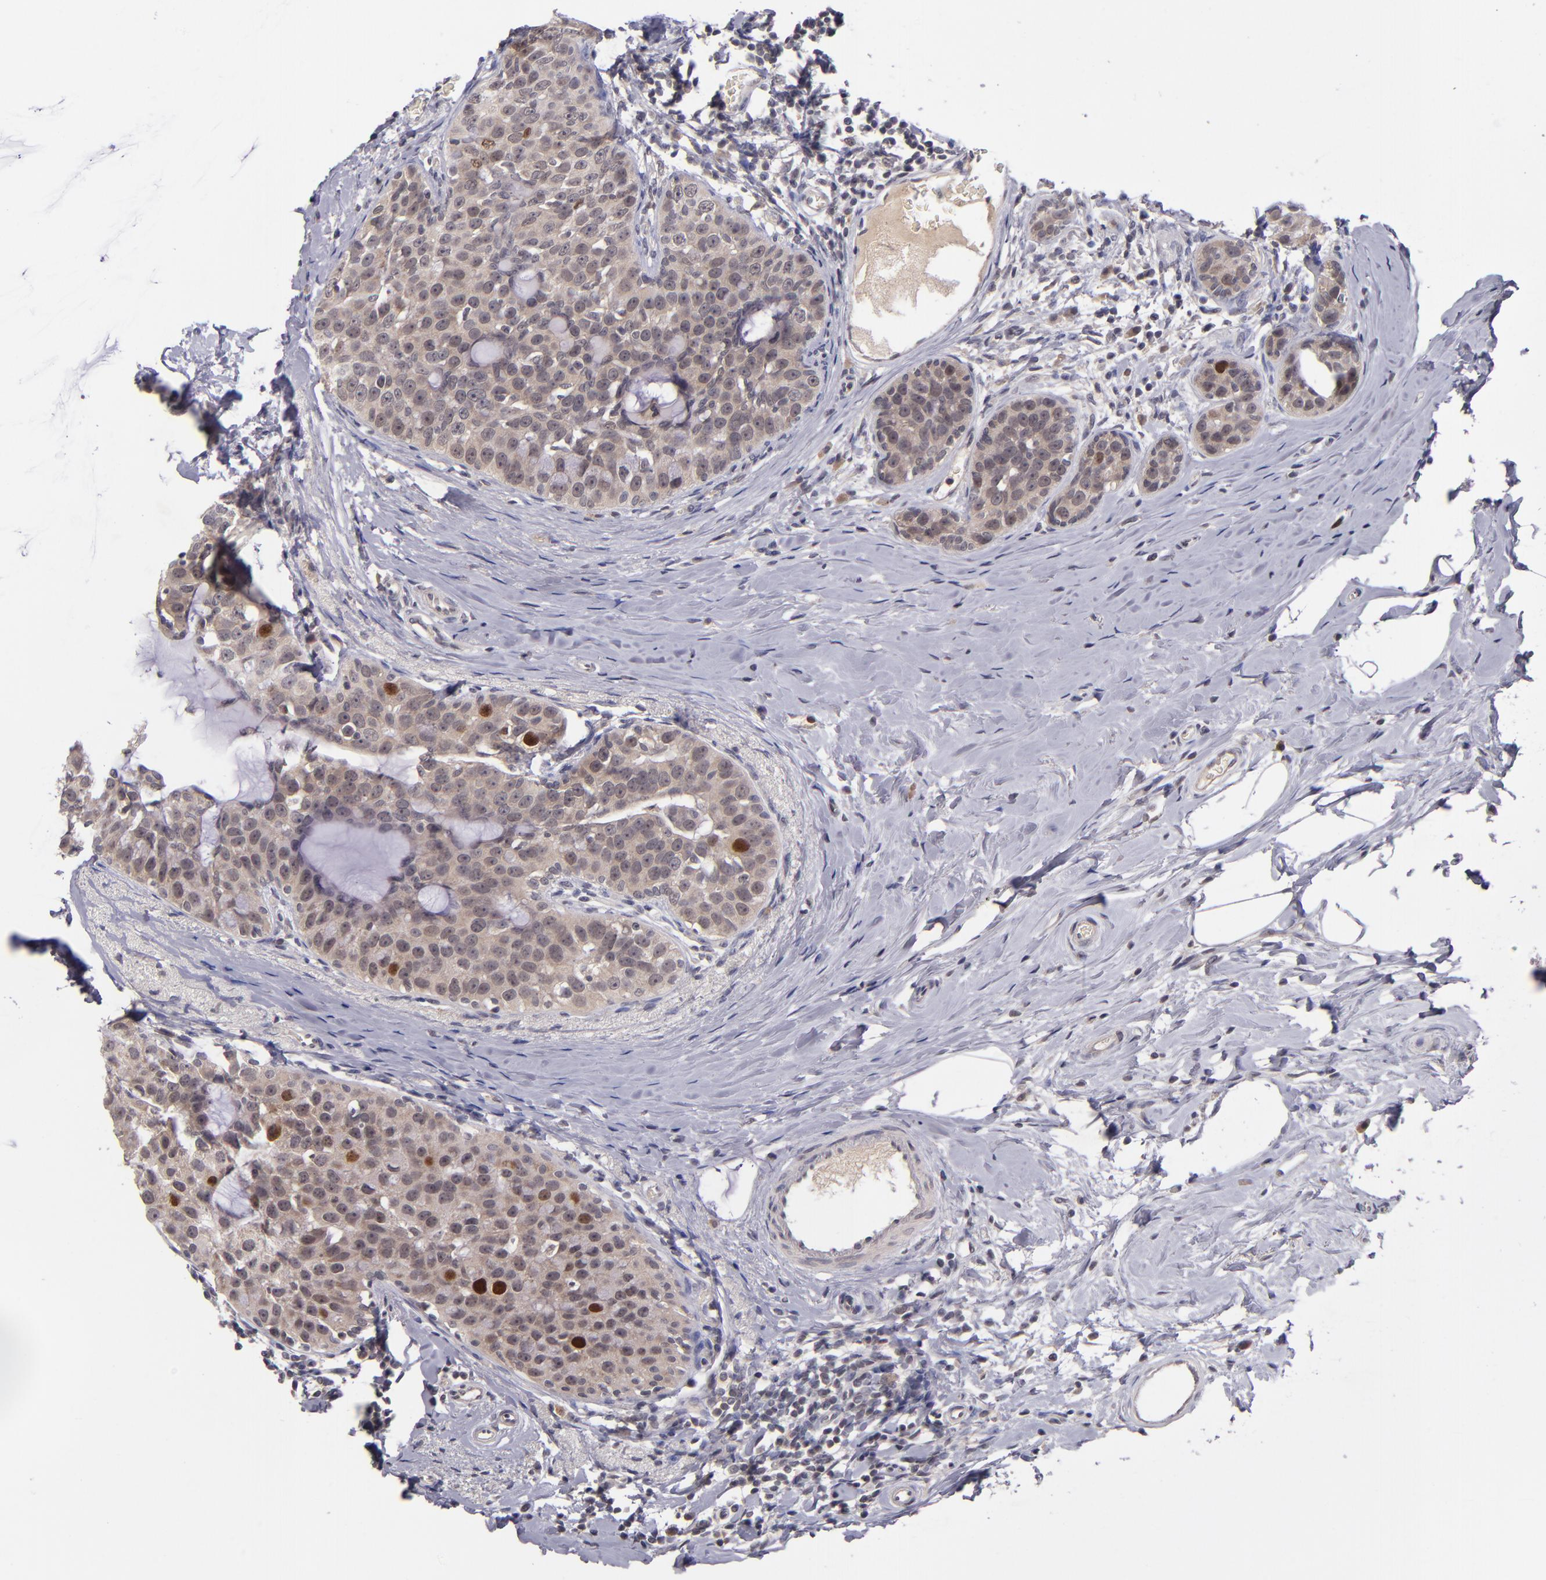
{"staining": {"intensity": "strong", "quantity": "<25%", "location": "nuclear"}, "tissue": "breast cancer", "cell_type": "Tumor cells", "image_type": "cancer", "snomed": [{"axis": "morphology", "description": "Normal tissue, NOS"}, {"axis": "morphology", "description": "Duct carcinoma"}, {"axis": "topography", "description": "Breast"}], "caption": "Brown immunohistochemical staining in human breast cancer reveals strong nuclear expression in approximately <25% of tumor cells.", "gene": "CDC7", "patient": {"sex": "female", "age": 50}}